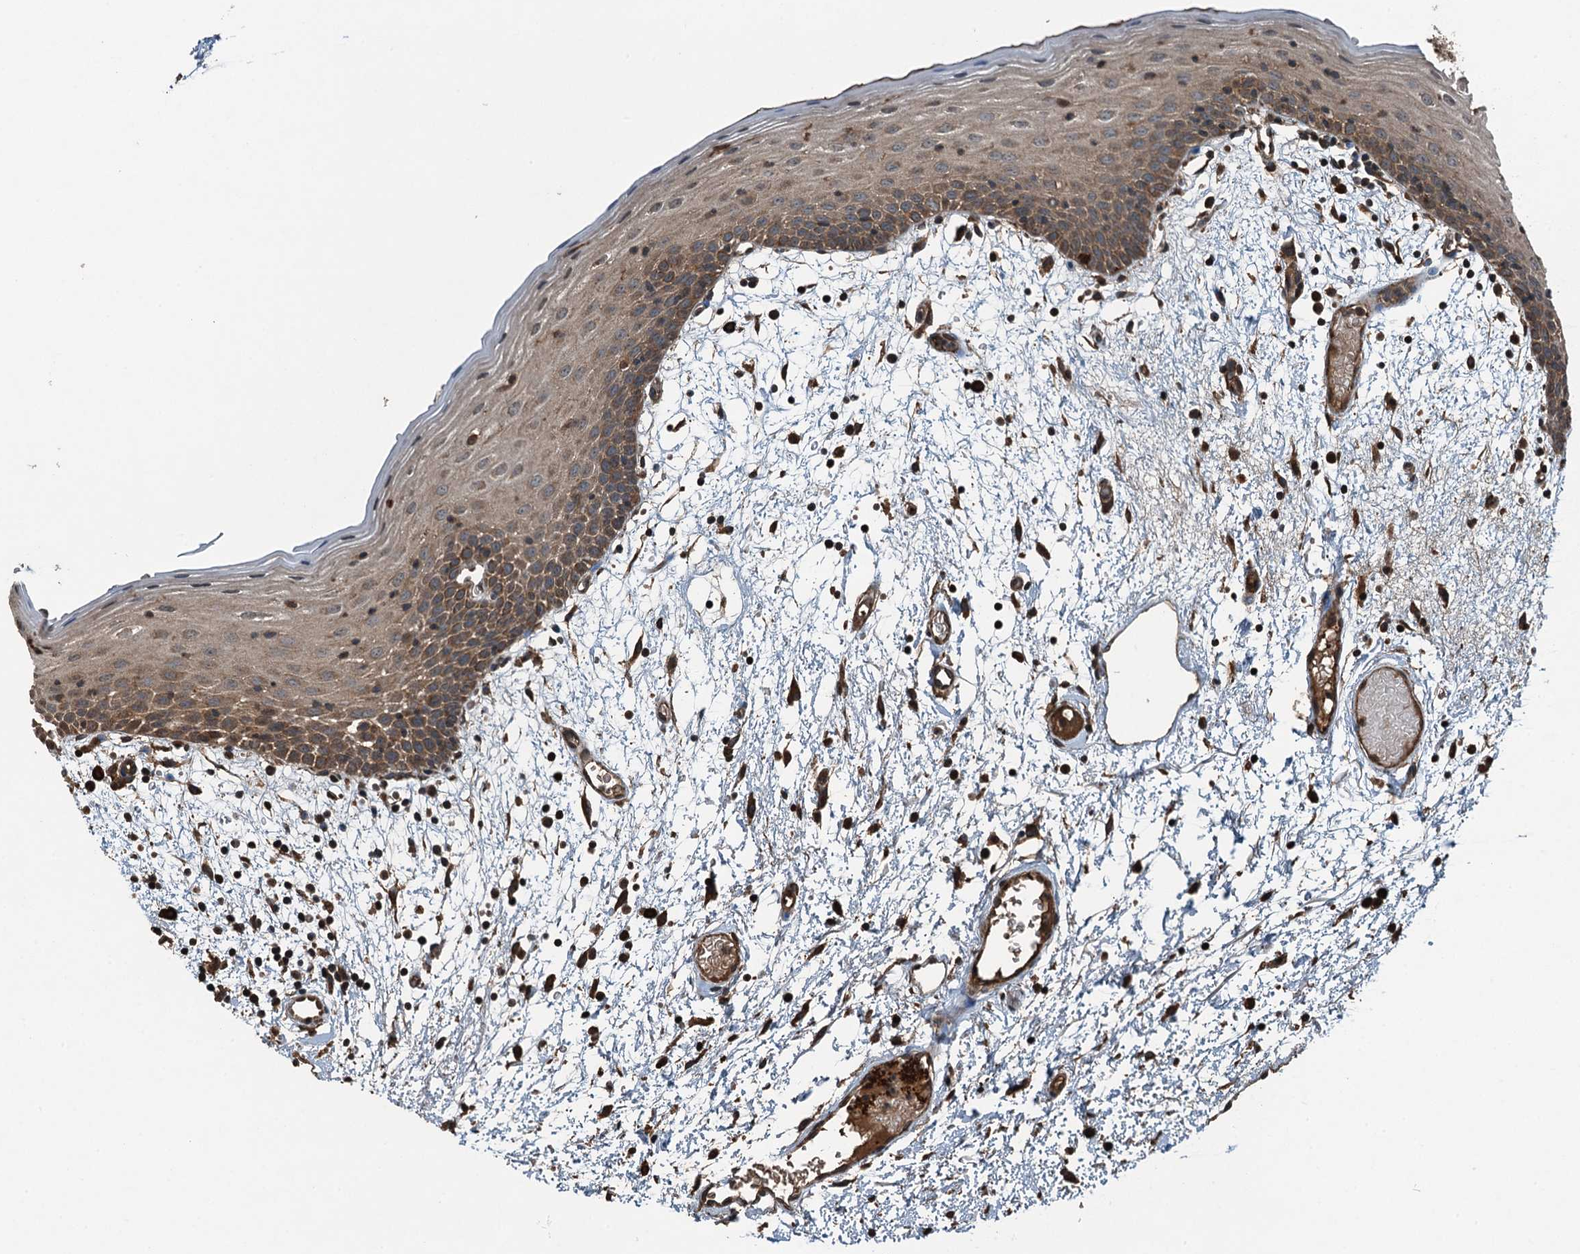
{"staining": {"intensity": "moderate", "quantity": ">75%", "location": "cytoplasmic/membranous,nuclear"}, "tissue": "oral mucosa", "cell_type": "Squamous epithelial cells", "image_type": "normal", "snomed": [{"axis": "morphology", "description": "Normal tissue, NOS"}, {"axis": "topography", "description": "Skeletal muscle"}, {"axis": "topography", "description": "Oral tissue"}, {"axis": "topography", "description": "Salivary gland"}, {"axis": "topography", "description": "Peripheral nerve tissue"}], "caption": "Benign oral mucosa was stained to show a protein in brown. There is medium levels of moderate cytoplasmic/membranous,nuclear expression in about >75% of squamous epithelial cells.", "gene": "TCTN1", "patient": {"sex": "male", "age": 54}}